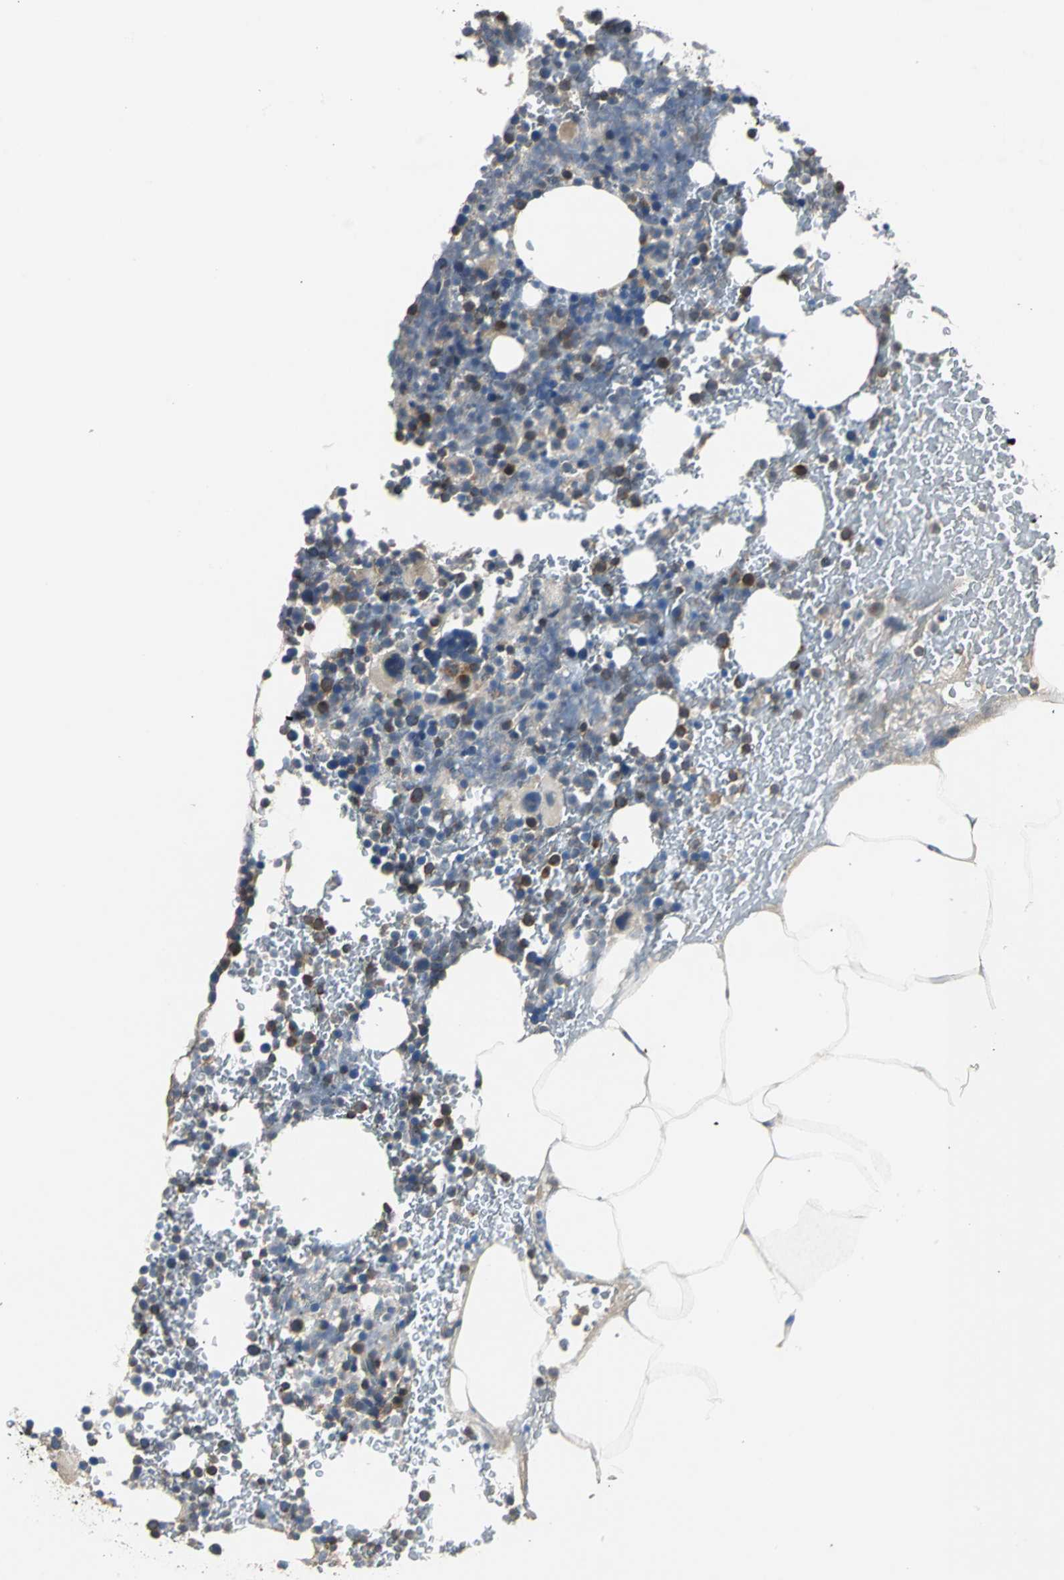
{"staining": {"intensity": "moderate", "quantity": "25%-75%", "location": "cytoplasmic/membranous"}, "tissue": "bone marrow", "cell_type": "Hematopoietic cells", "image_type": "normal", "snomed": [{"axis": "morphology", "description": "Normal tissue, NOS"}, {"axis": "topography", "description": "Bone marrow"}], "caption": "Hematopoietic cells exhibit medium levels of moderate cytoplasmic/membranous positivity in approximately 25%-75% of cells in benign bone marrow.", "gene": "IRF3", "patient": {"sex": "female", "age": 66}}